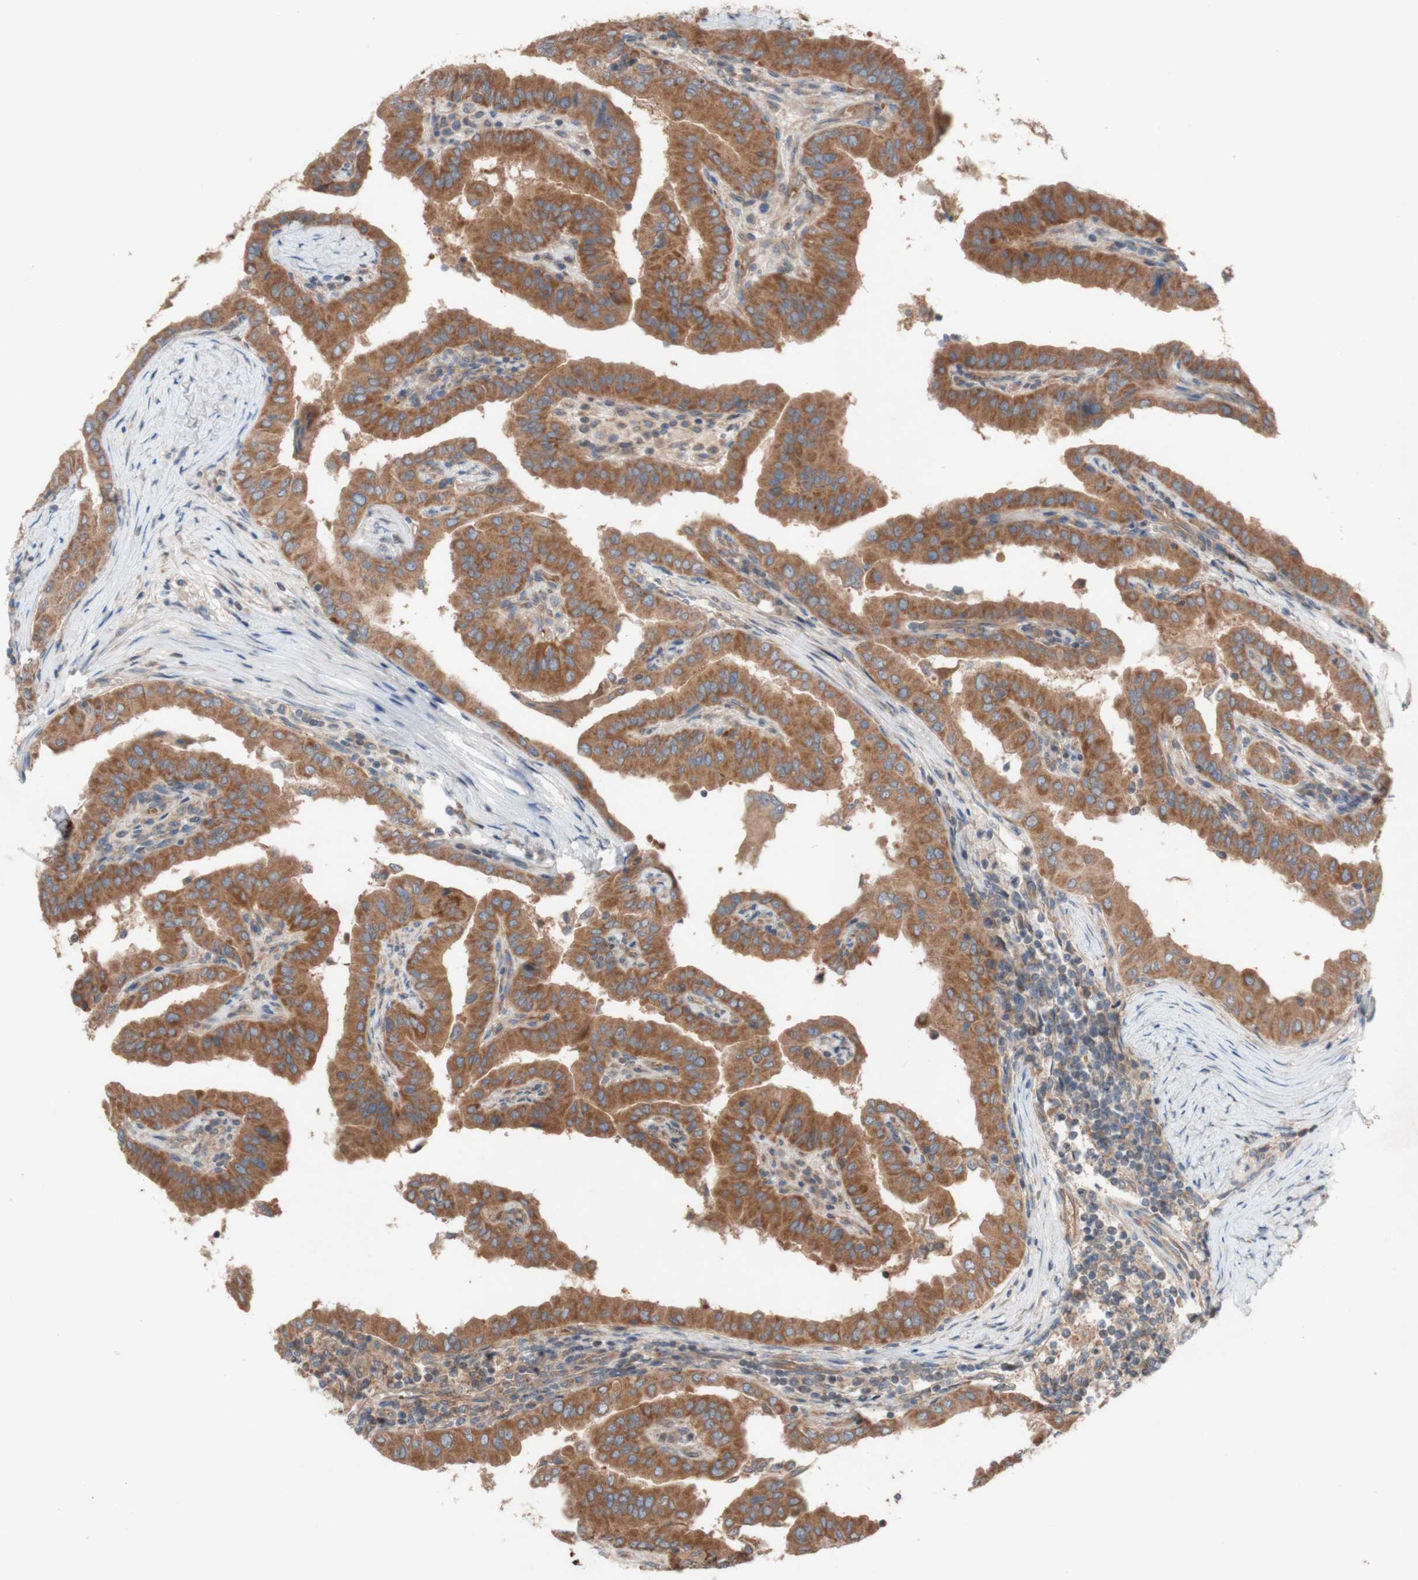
{"staining": {"intensity": "moderate", "quantity": ">75%", "location": "cytoplasmic/membranous"}, "tissue": "thyroid cancer", "cell_type": "Tumor cells", "image_type": "cancer", "snomed": [{"axis": "morphology", "description": "Papillary adenocarcinoma, NOS"}, {"axis": "topography", "description": "Thyroid gland"}], "caption": "Thyroid cancer tissue shows moderate cytoplasmic/membranous expression in approximately >75% of tumor cells", "gene": "TST", "patient": {"sex": "male", "age": 33}}